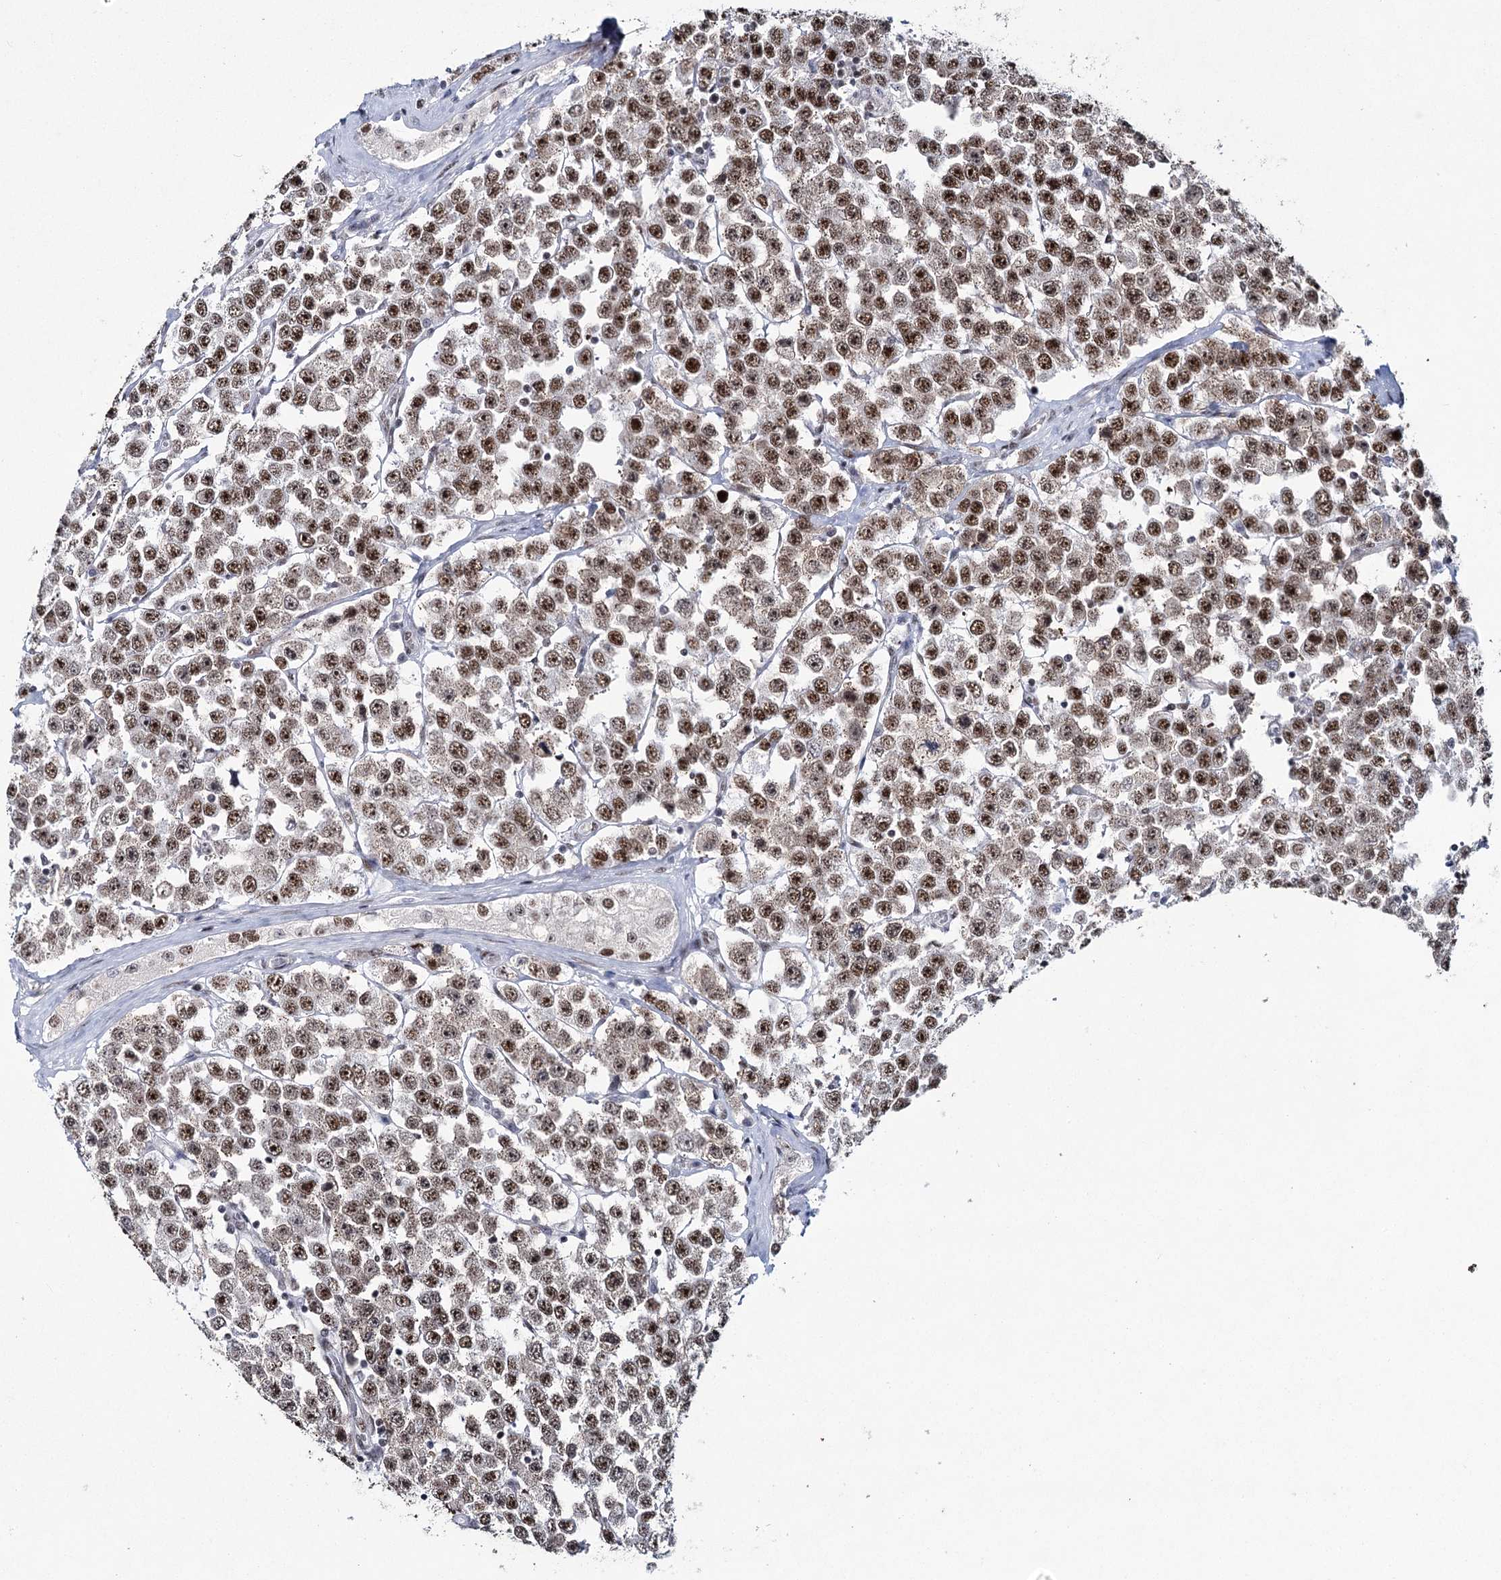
{"staining": {"intensity": "strong", "quantity": ">75%", "location": "nuclear"}, "tissue": "testis cancer", "cell_type": "Tumor cells", "image_type": "cancer", "snomed": [{"axis": "morphology", "description": "Seminoma, NOS"}, {"axis": "topography", "description": "Testis"}], "caption": "Protein expression analysis of human testis cancer reveals strong nuclear expression in approximately >75% of tumor cells.", "gene": "SCAF8", "patient": {"sex": "male", "age": 28}}